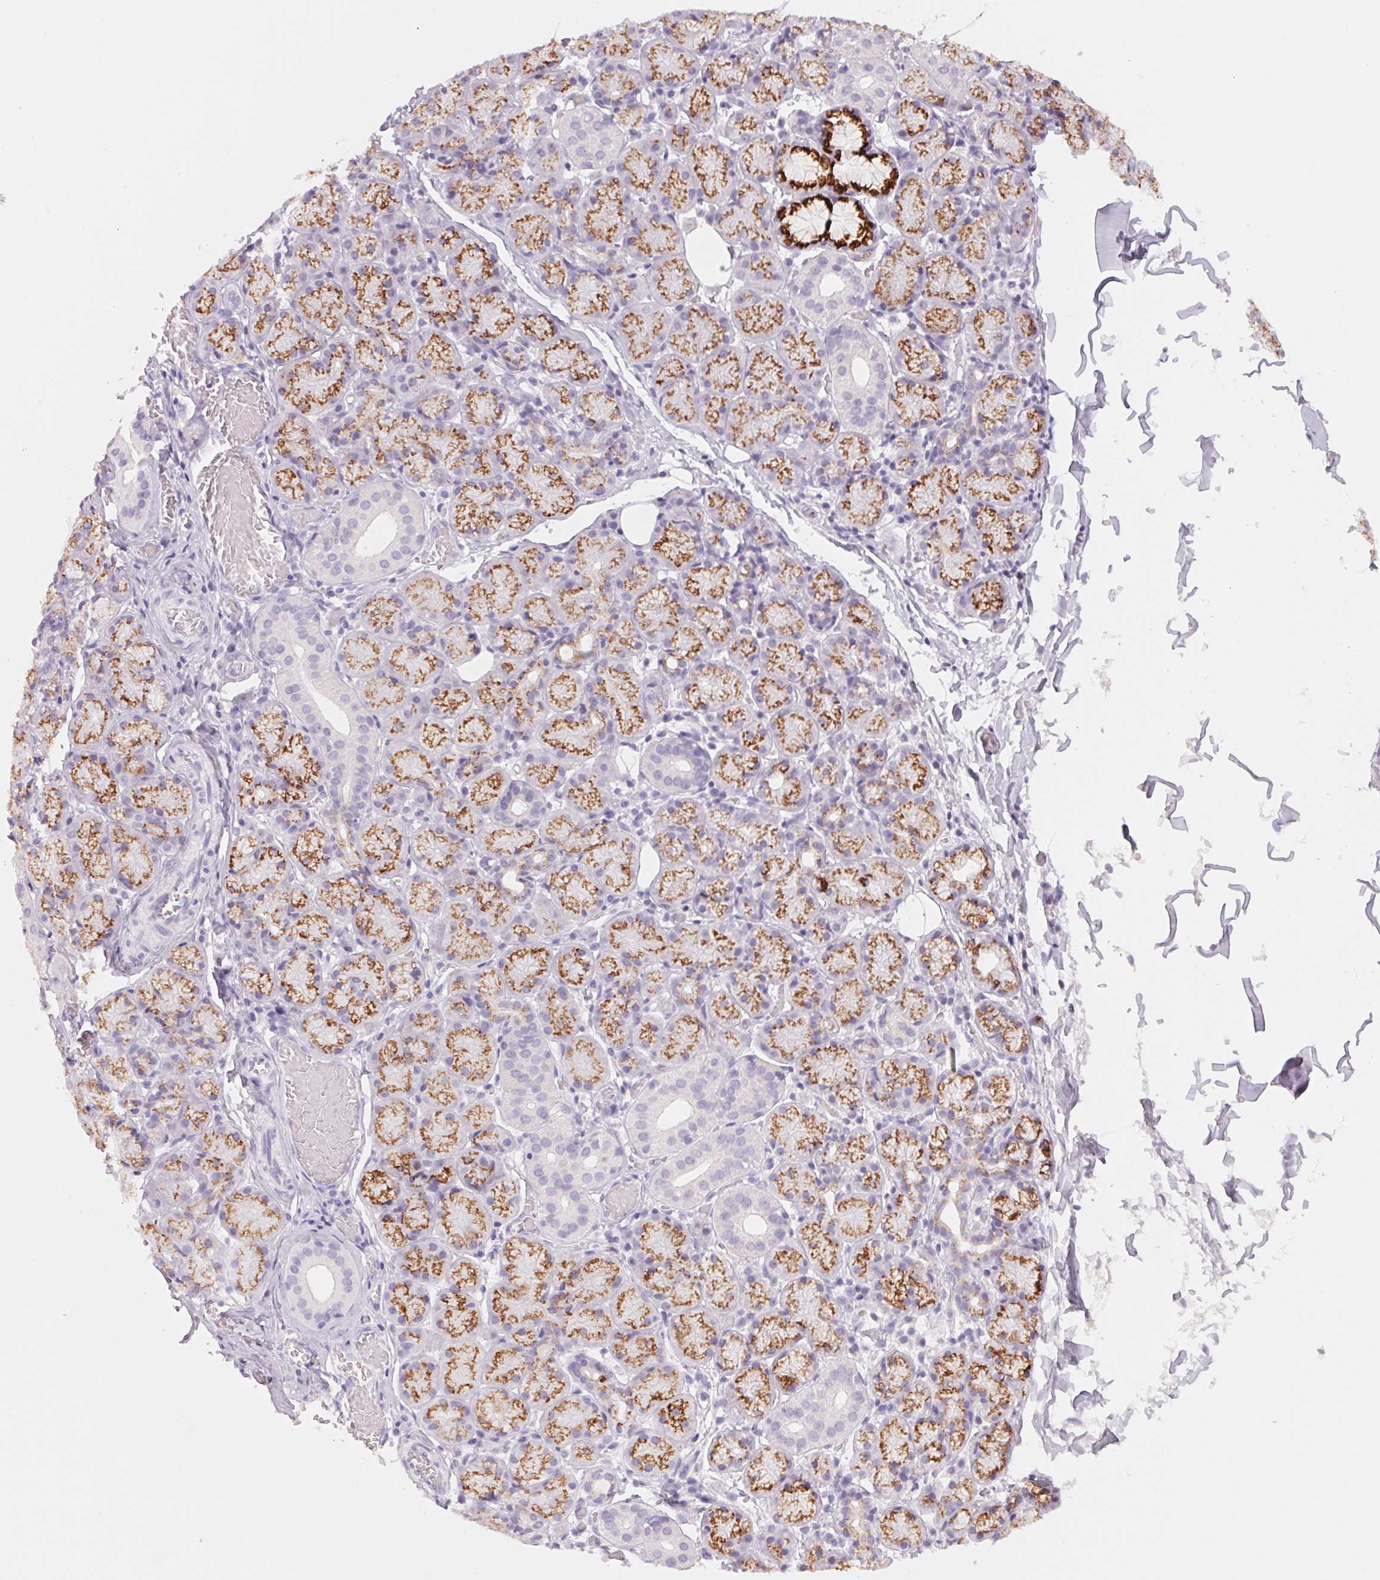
{"staining": {"intensity": "strong", "quantity": ">75%", "location": "cytoplasmic/membranous"}, "tissue": "salivary gland", "cell_type": "Glandular cells", "image_type": "normal", "snomed": [{"axis": "morphology", "description": "Normal tissue, NOS"}, {"axis": "topography", "description": "Salivary gland"}, {"axis": "topography", "description": "Peripheral nerve tissue"}], "caption": "Immunohistochemical staining of benign salivary gland displays >75% levels of strong cytoplasmic/membranous protein expression in approximately >75% of glandular cells.", "gene": "GALNT7", "patient": {"sex": "female", "age": 24}}